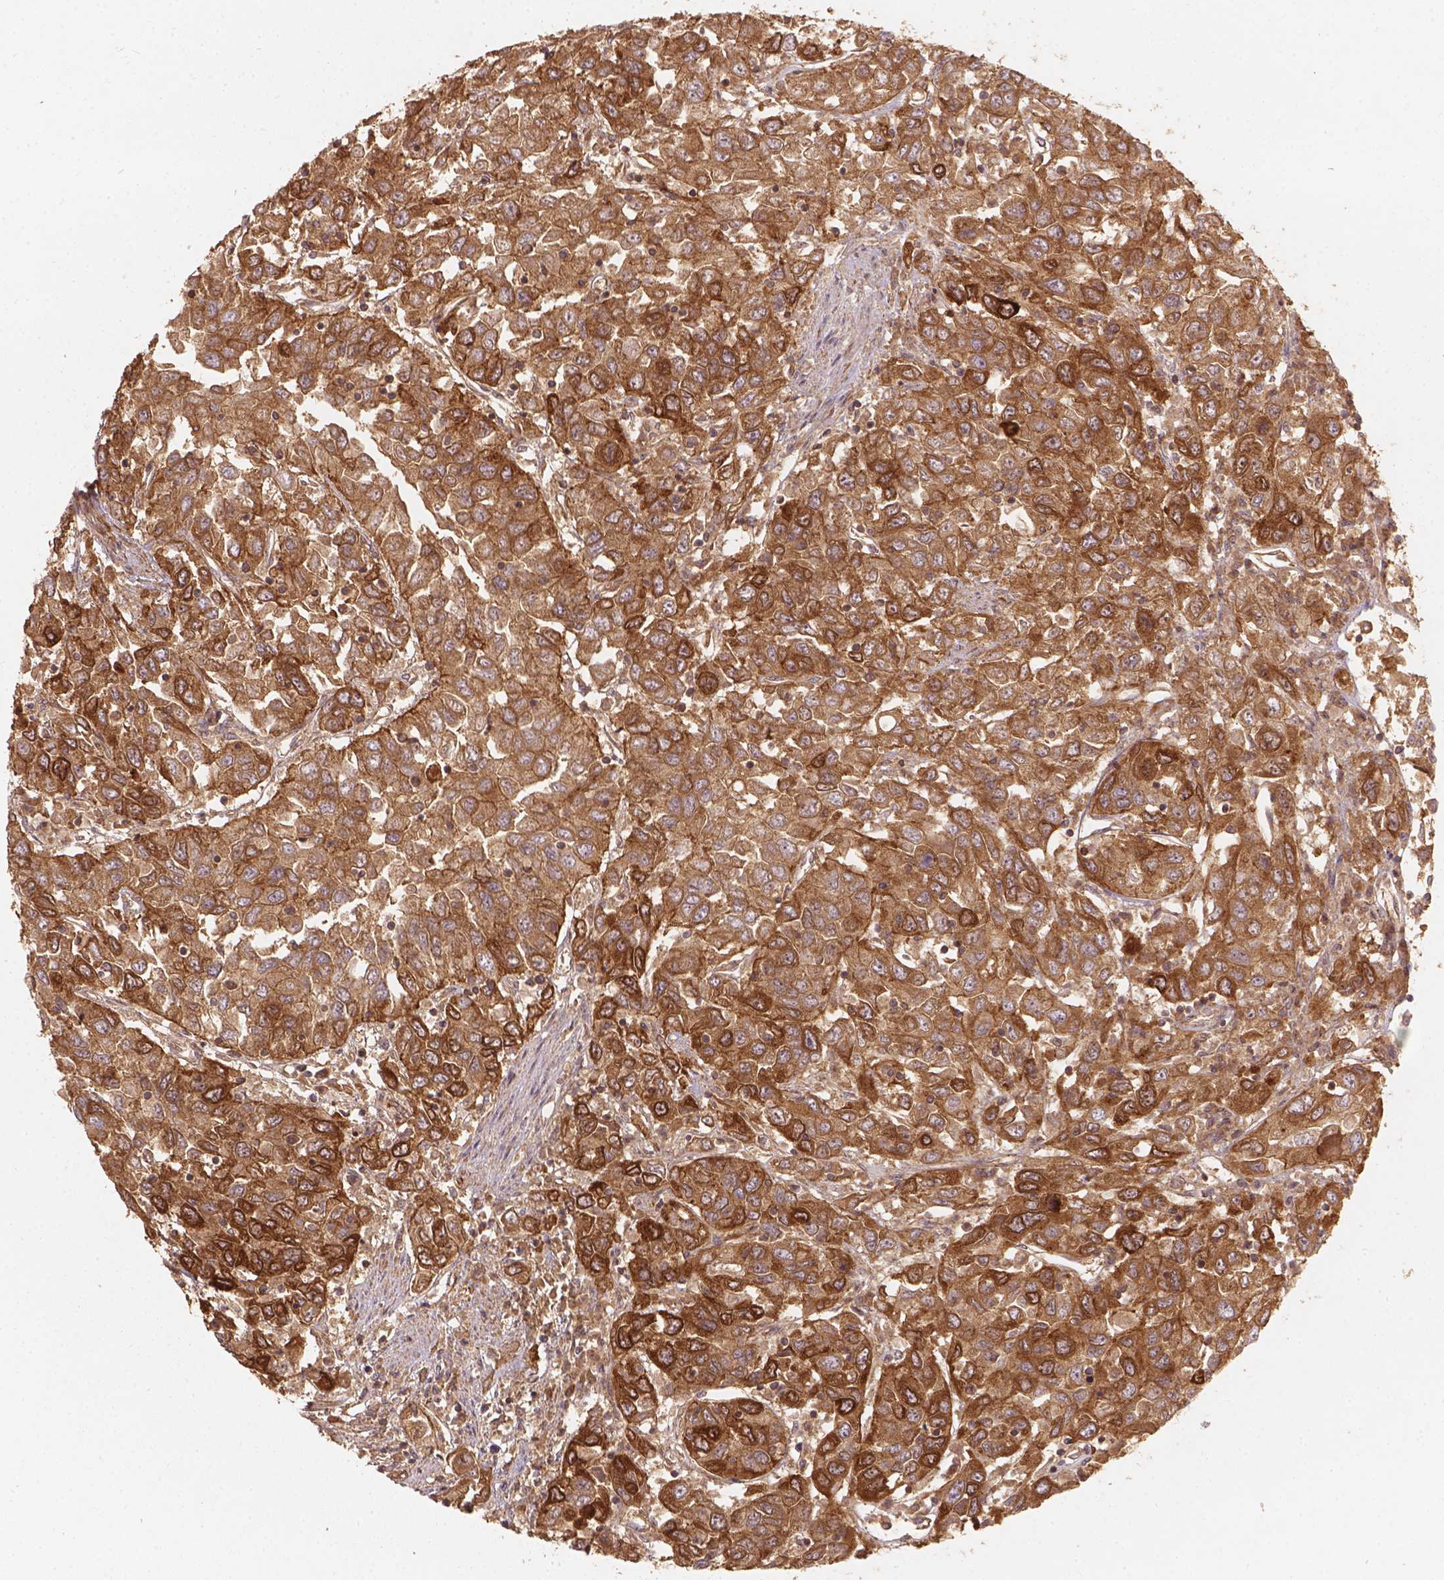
{"staining": {"intensity": "strong", "quantity": ">75%", "location": "cytoplasmic/membranous"}, "tissue": "urothelial cancer", "cell_type": "Tumor cells", "image_type": "cancer", "snomed": [{"axis": "morphology", "description": "Urothelial carcinoma, High grade"}, {"axis": "topography", "description": "Urinary bladder"}], "caption": "A brown stain shows strong cytoplasmic/membranous positivity of a protein in urothelial carcinoma (high-grade) tumor cells.", "gene": "XPR1", "patient": {"sex": "male", "age": 76}}